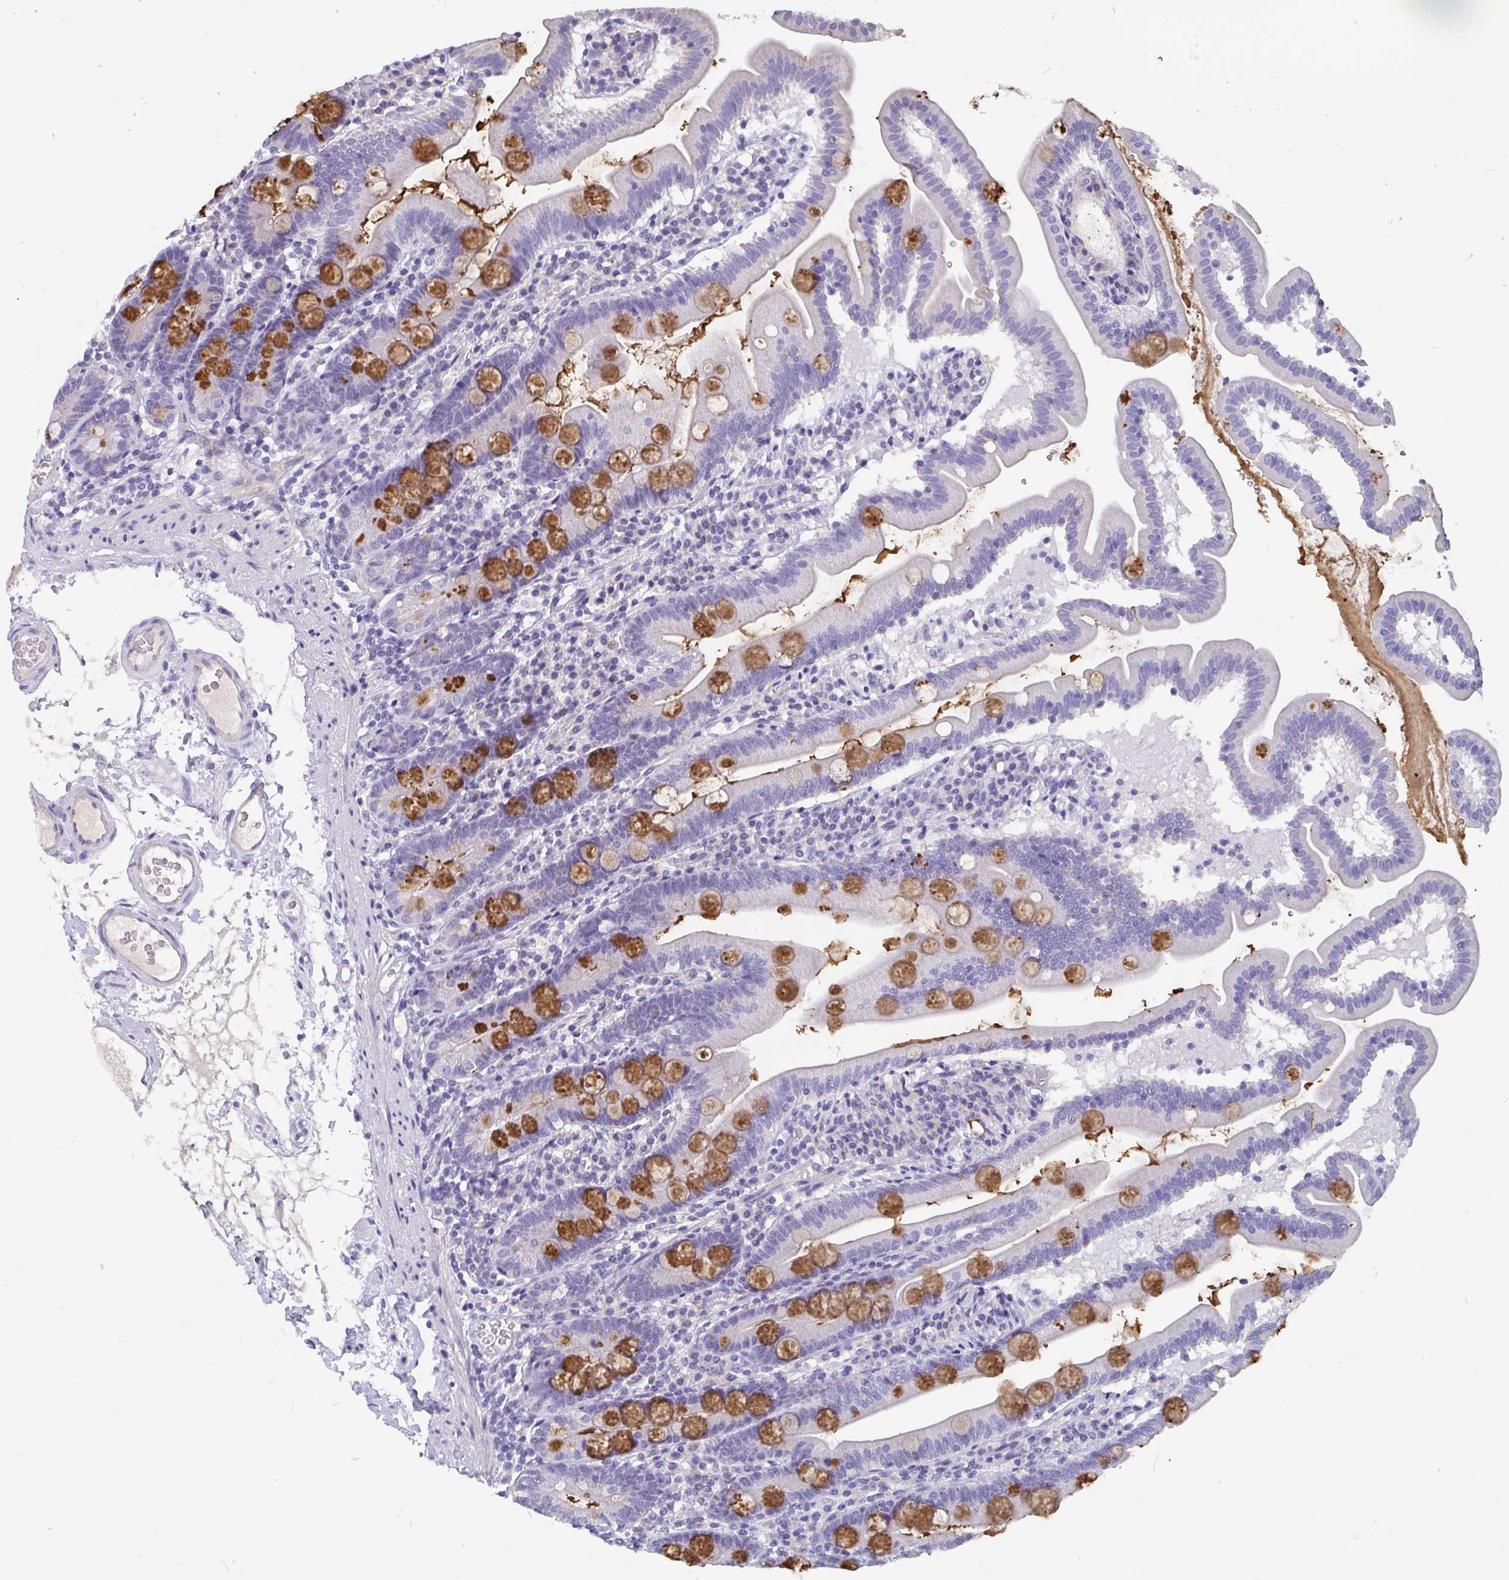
{"staining": {"intensity": "strong", "quantity": "25%-75%", "location": "cytoplasmic/membranous"}, "tissue": "duodenum", "cell_type": "Glandular cells", "image_type": "normal", "snomed": [{"axis": "morphology", "description": "Normal tissue, NOS"}, {"axis": "topography", "description": "Duodenum"}], "caption": "Duodenum was stained to show a protein in brown. There is high levels of strong cytoplasmic/membranous positivity in about 25%-75% of glandular cells.", "gene": "ADAMTS6", "patient": {"sex": "female", "age": 67}}